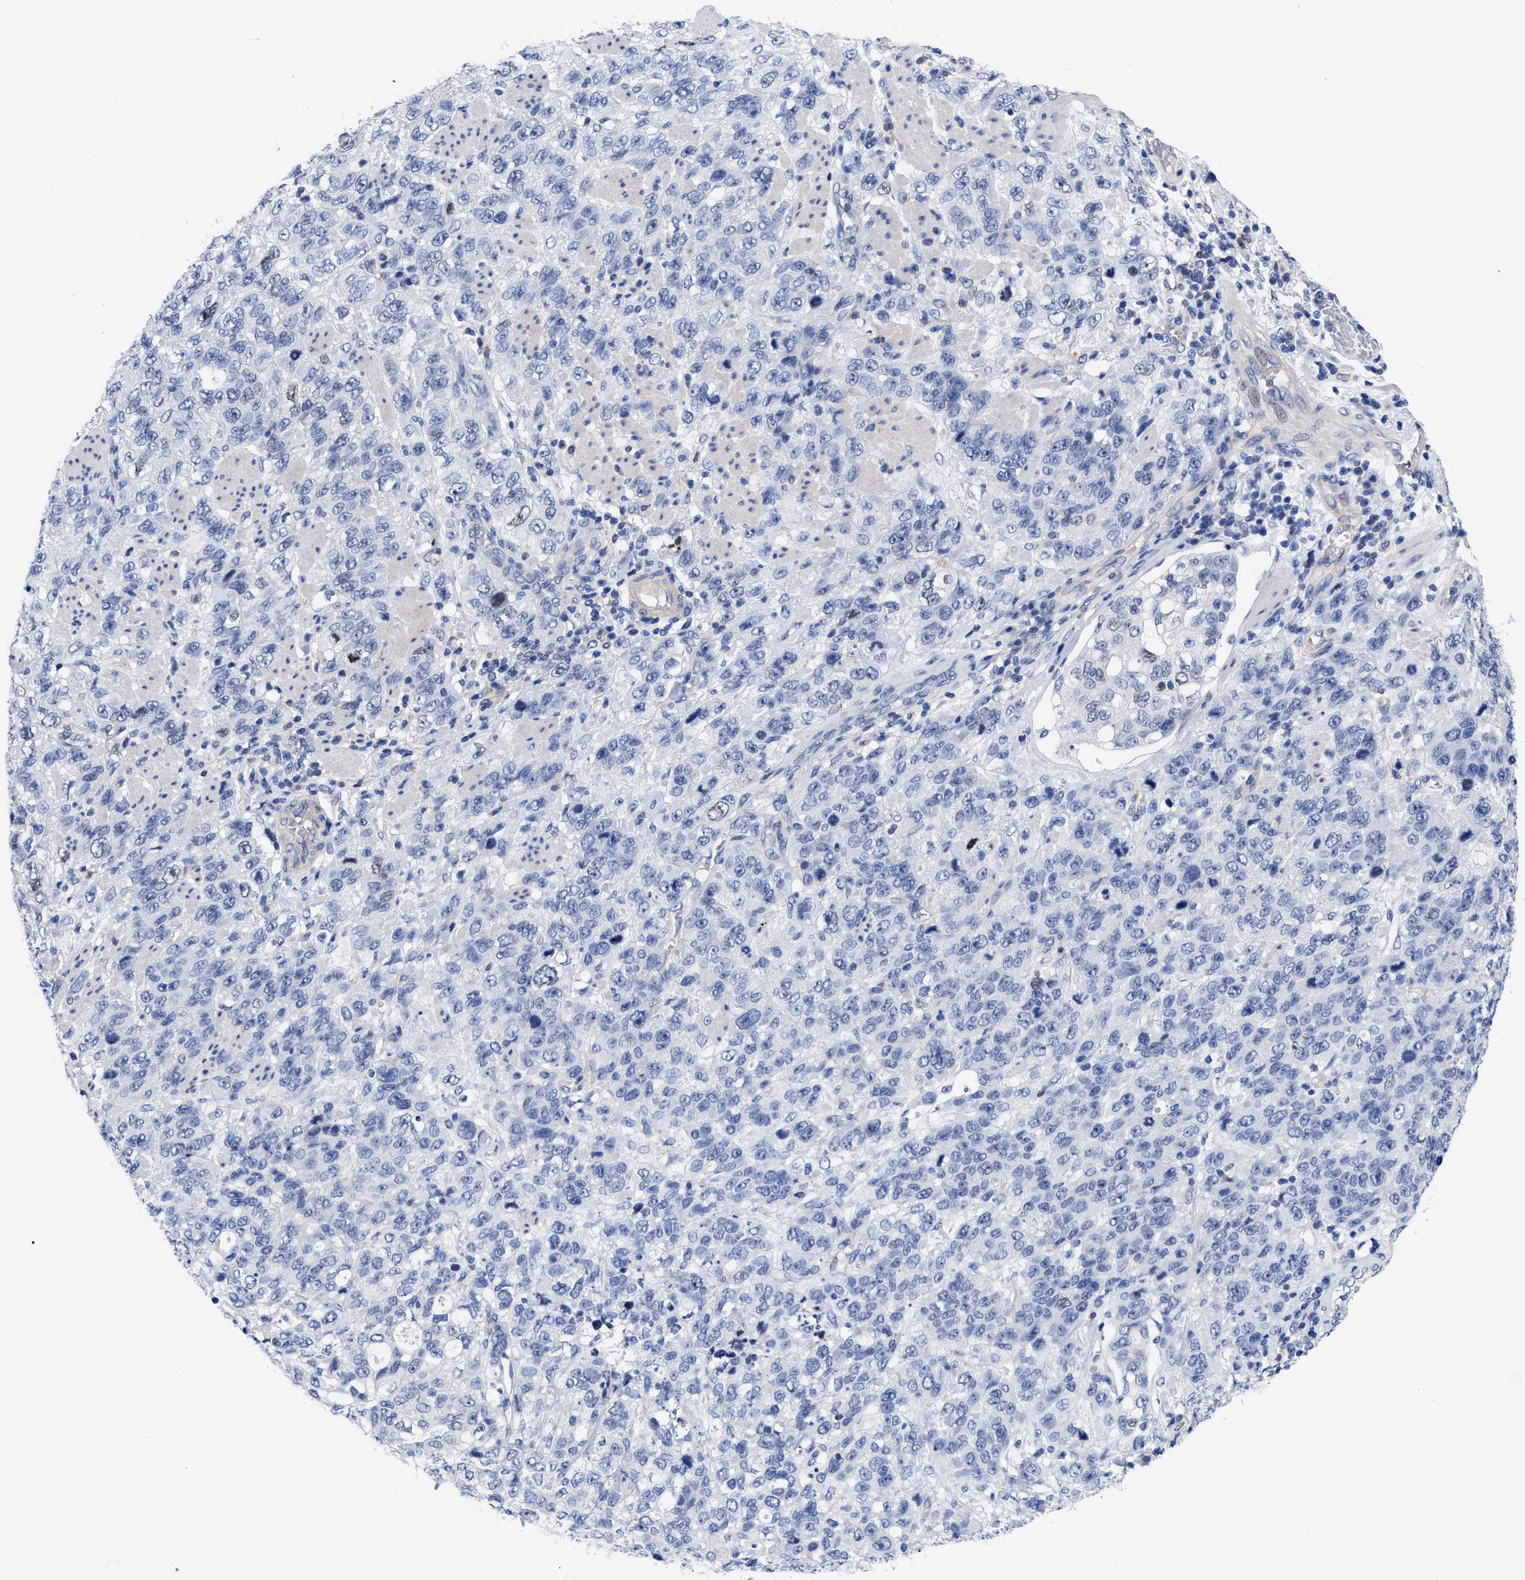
{"staining": {"intensity": "negative", "quantity": "none", "location": "none"}, "tissue": "stomach cancer", "cell_type": "Tumor cells", "image_type": "cancer", "snomed": [{"axis": "morphology", "description": "Adenocarcinoma, NOS"}, {"axis": "topography", "description": "Stomach"}], "caption": "Immunohistochemistry (IHC) micrograph of stomach cancer stained for a protein (brown), which demonstrates no staining in tumor cells.", "gene": "IRAG2", "patient": {"sex": "male", "age": 48}}